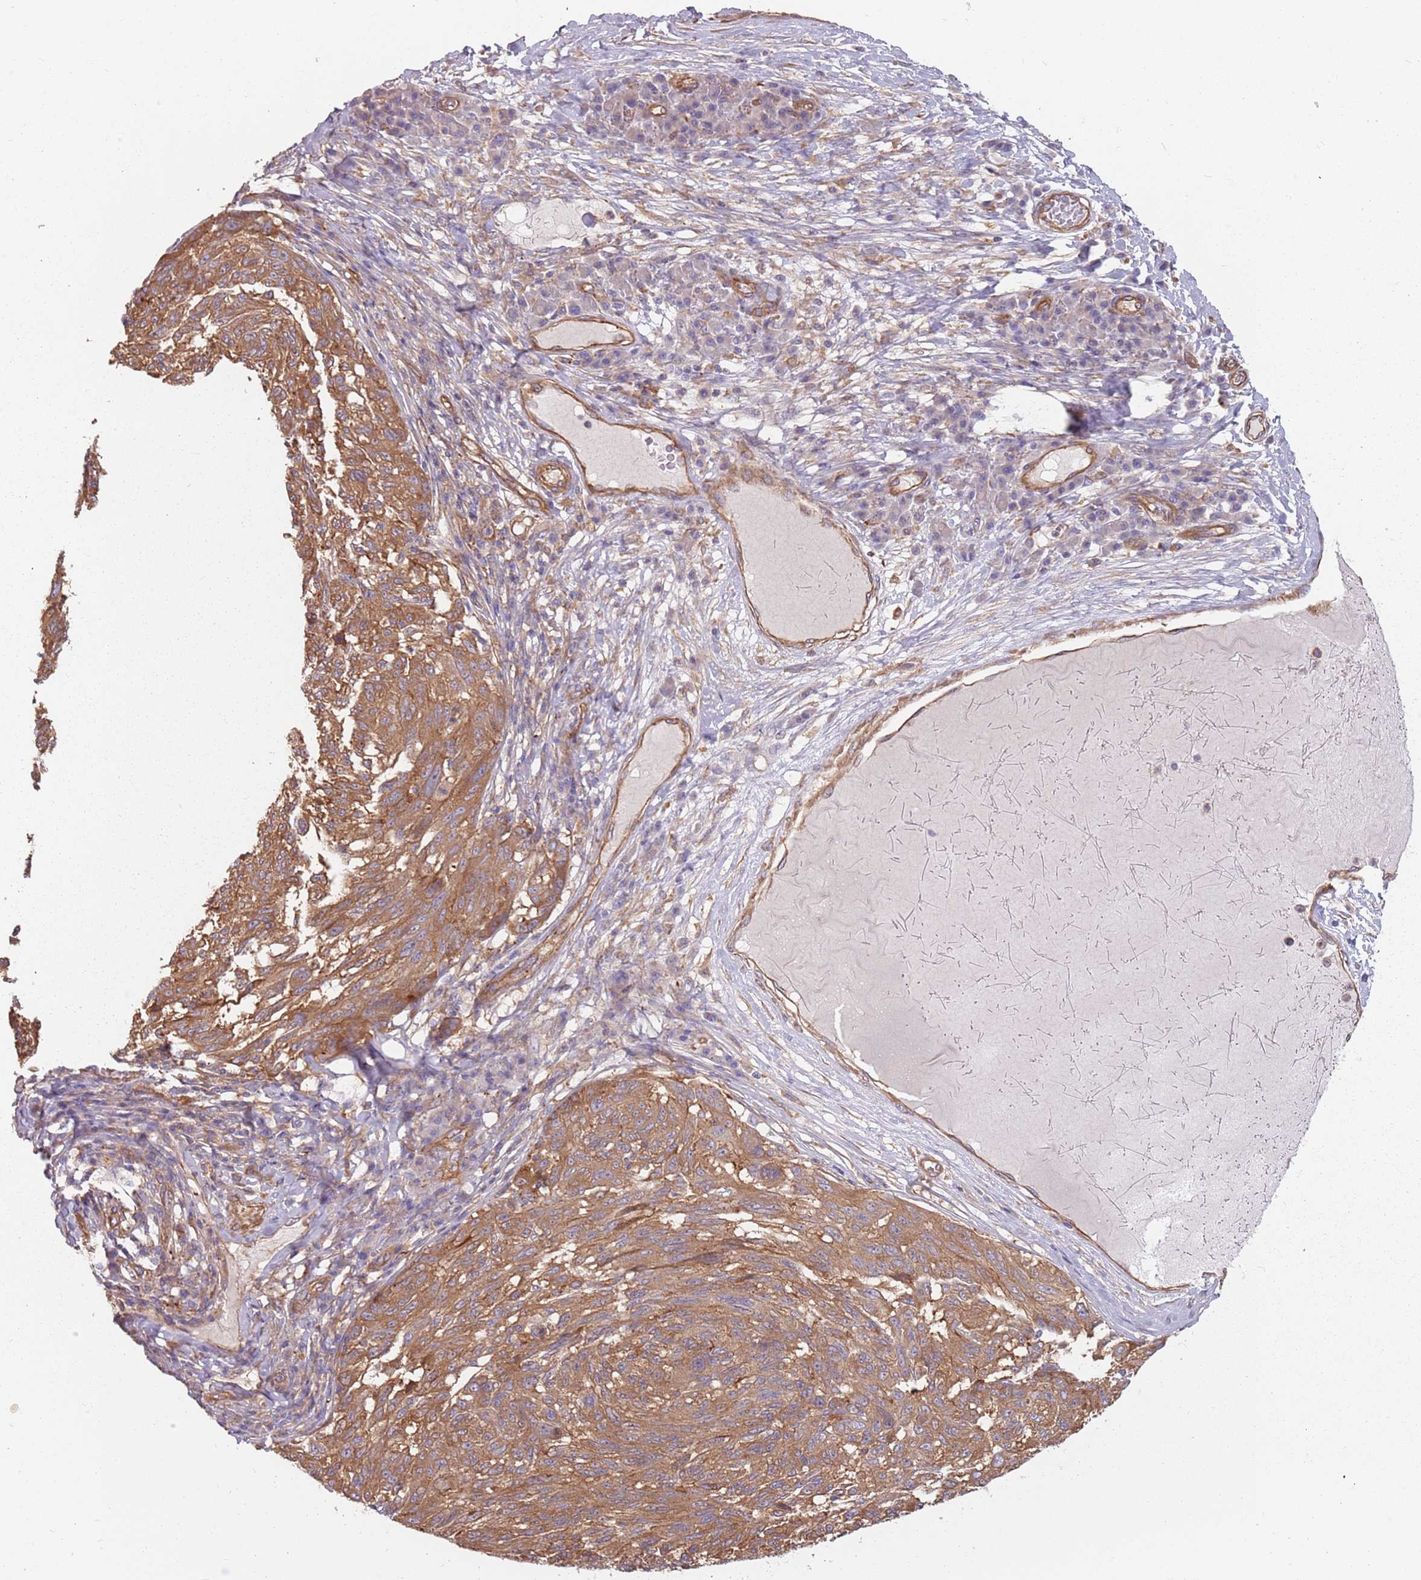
{"staining": {"intensity": "moderate", "quantity": ">75%", "location": "cytoplasmic/membranous"}, "tissue": "melanoma", "cell_type": "Tumor cells", "image_type": "cancer", "snomed": [{"axis": "morphology", "description": "Malignant melanoma, NOS"}, {"axis": "topography", "description": "Skin"}], "caption": "An image of malignant melanoma stained for a protein reveals moderate cytoplasmic/membranous brown staining in tumor cells. The protein of interest is shown in brown color, while the nuclei are stained blue.", "gene": "SPDL1", "patient": {"sex": "male", "age": 53}}